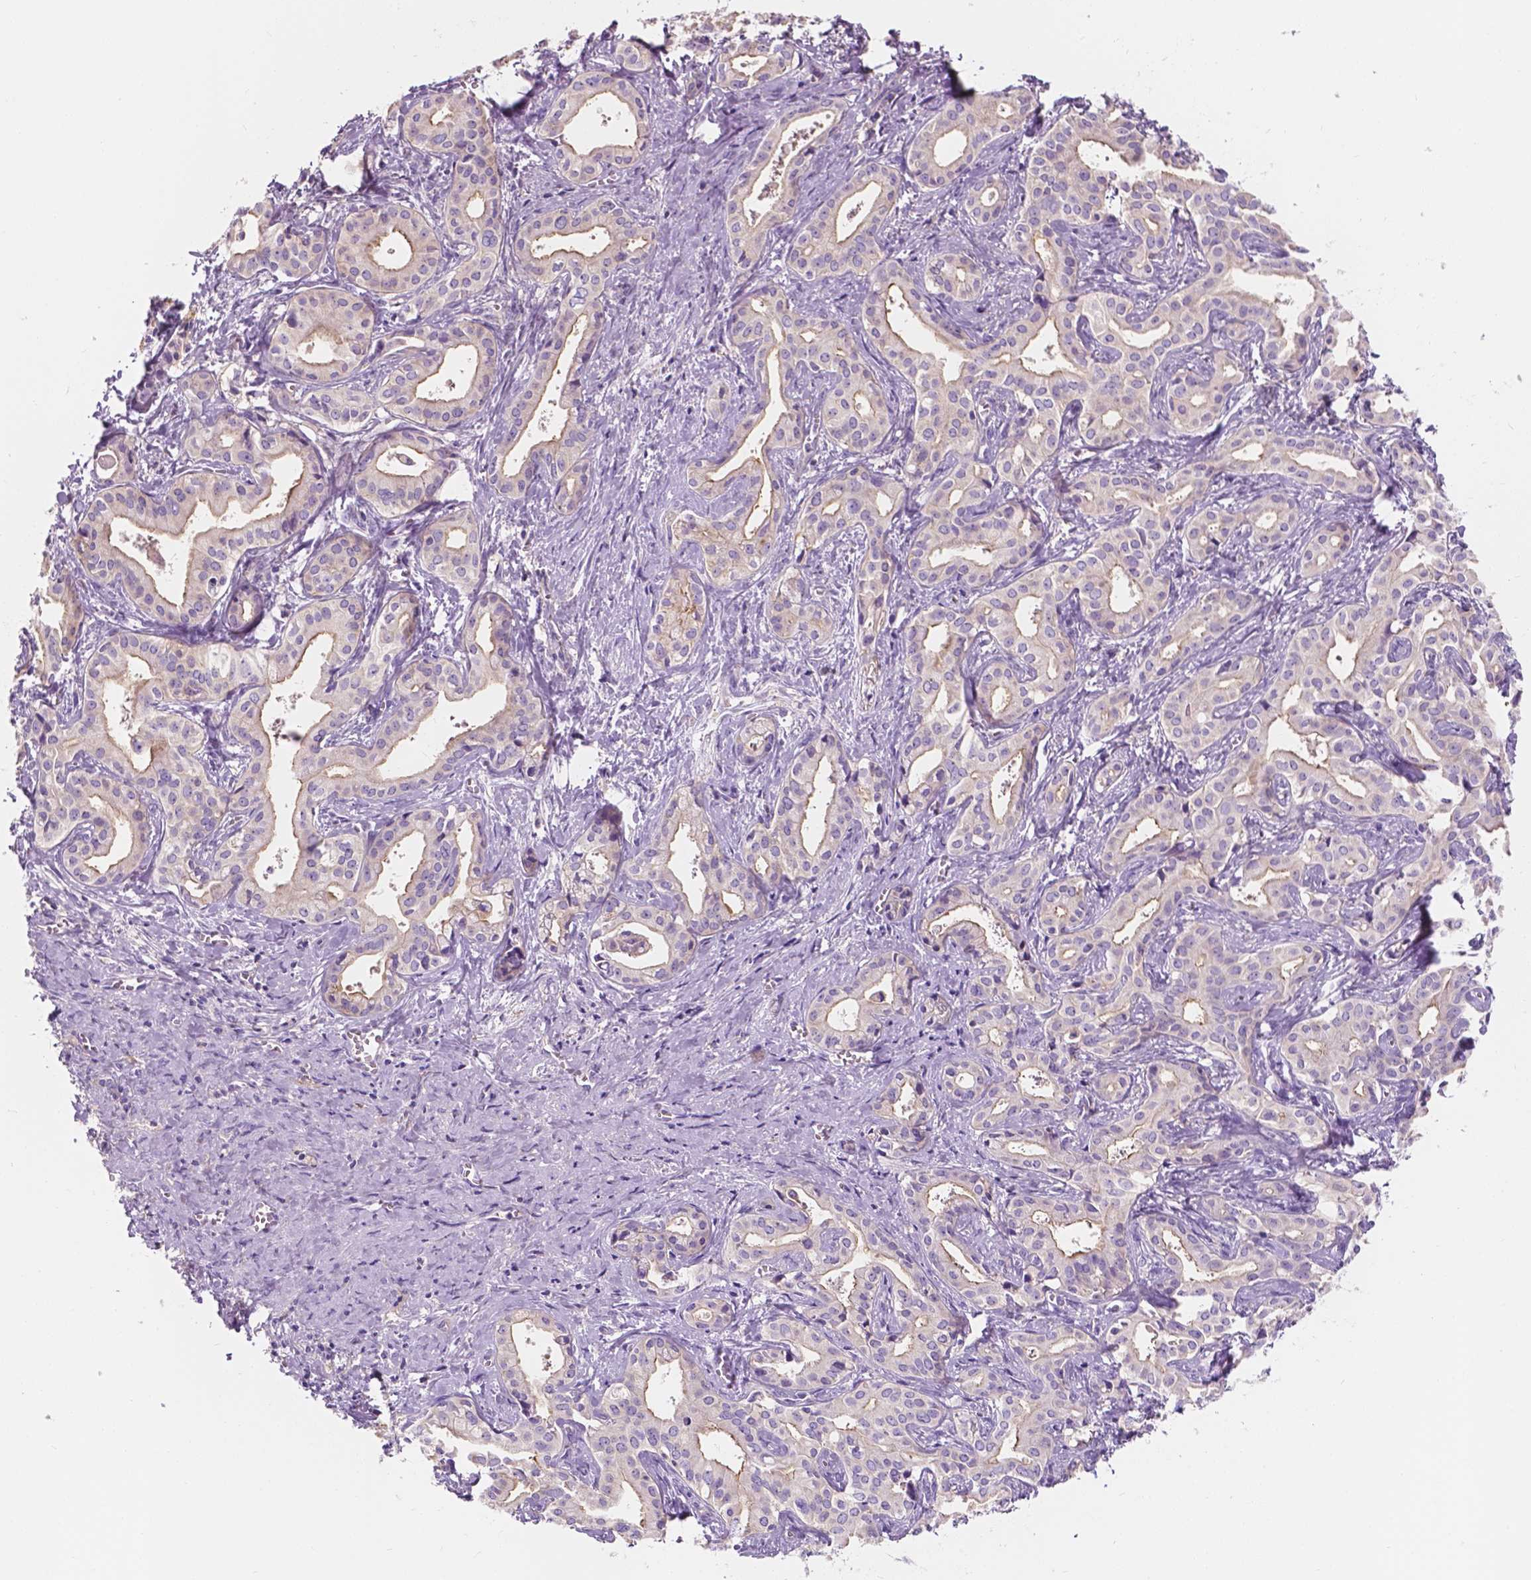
{"staining": {"intensity": "negative", "quantity": "none", "location": "none"}, "tissue": "liver cancer", "cell_type": "Tumor cells", "image_type": "cancer", "snomed": [{"axis": "morphology", "description": "Cholangiocarcinoma"}, {"axis": "topography", "description": "Liver"}], "caption": "IHC of cholangiocarcinoma (liver) shows no positivity in tumor cells.", "gene": "SIRT2", "patient": {"sex": "female", "age": 65}}